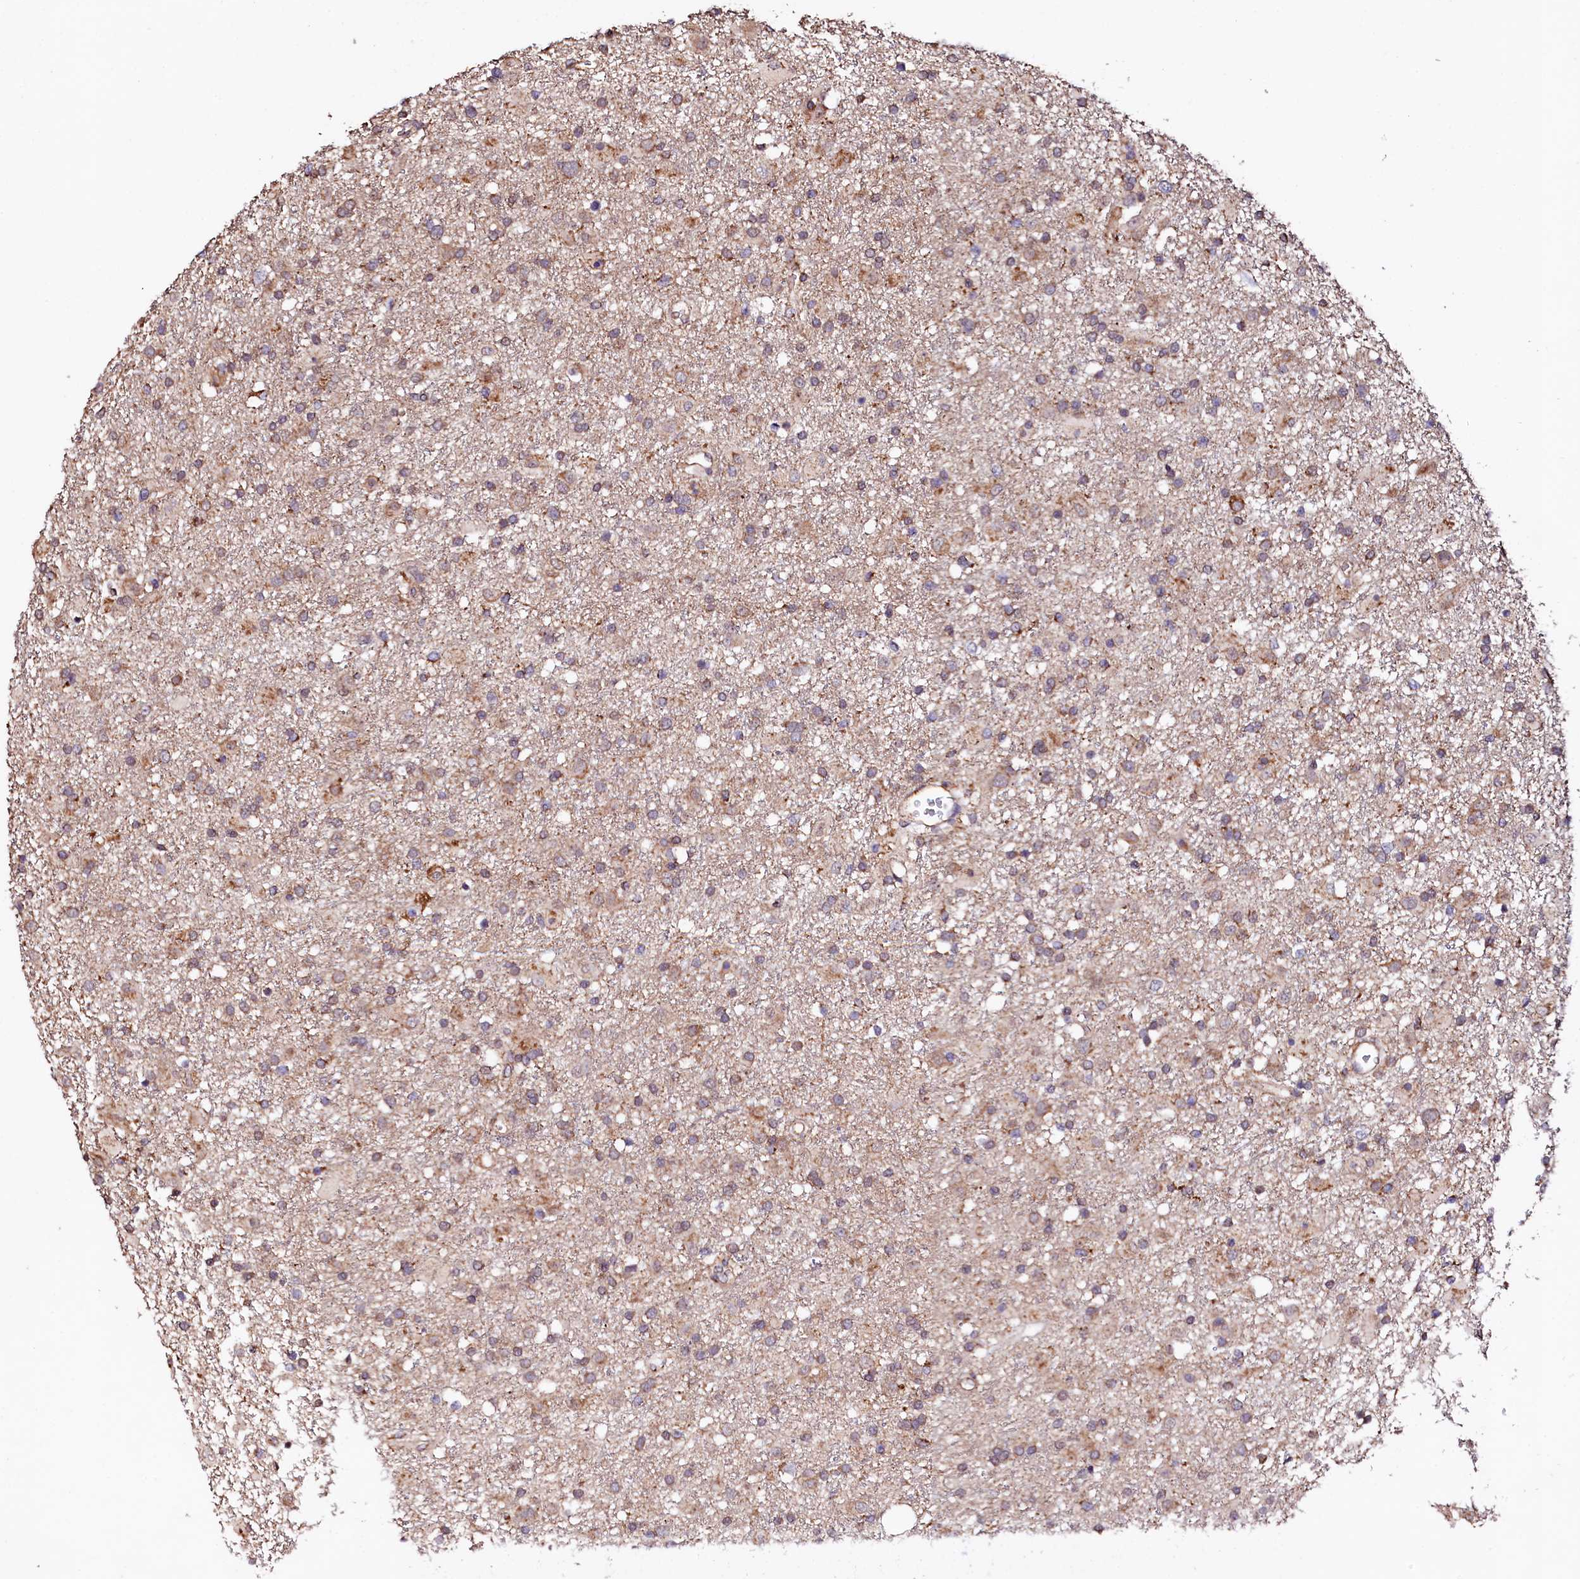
{"staining": {"intensity": "weak", "quantity": ">75%", "location": "cytoplasmic/membranous"}, "tissue": "glioma", "cell_type": "Tumor cells", "image_type": "cancer", "snomed": [{"axis": "morphology", "description": "Glioma, malignant, Low grade"}, {"axis": "topography", "description": "Brain"}], "caption": "The immunohistochemical stain highlights weak cytoplasmic/membranous expression in tumor cells of glioma tissue.", "gene": "ST3GAL1", "patient": {"sex": "male", "age": 65}}